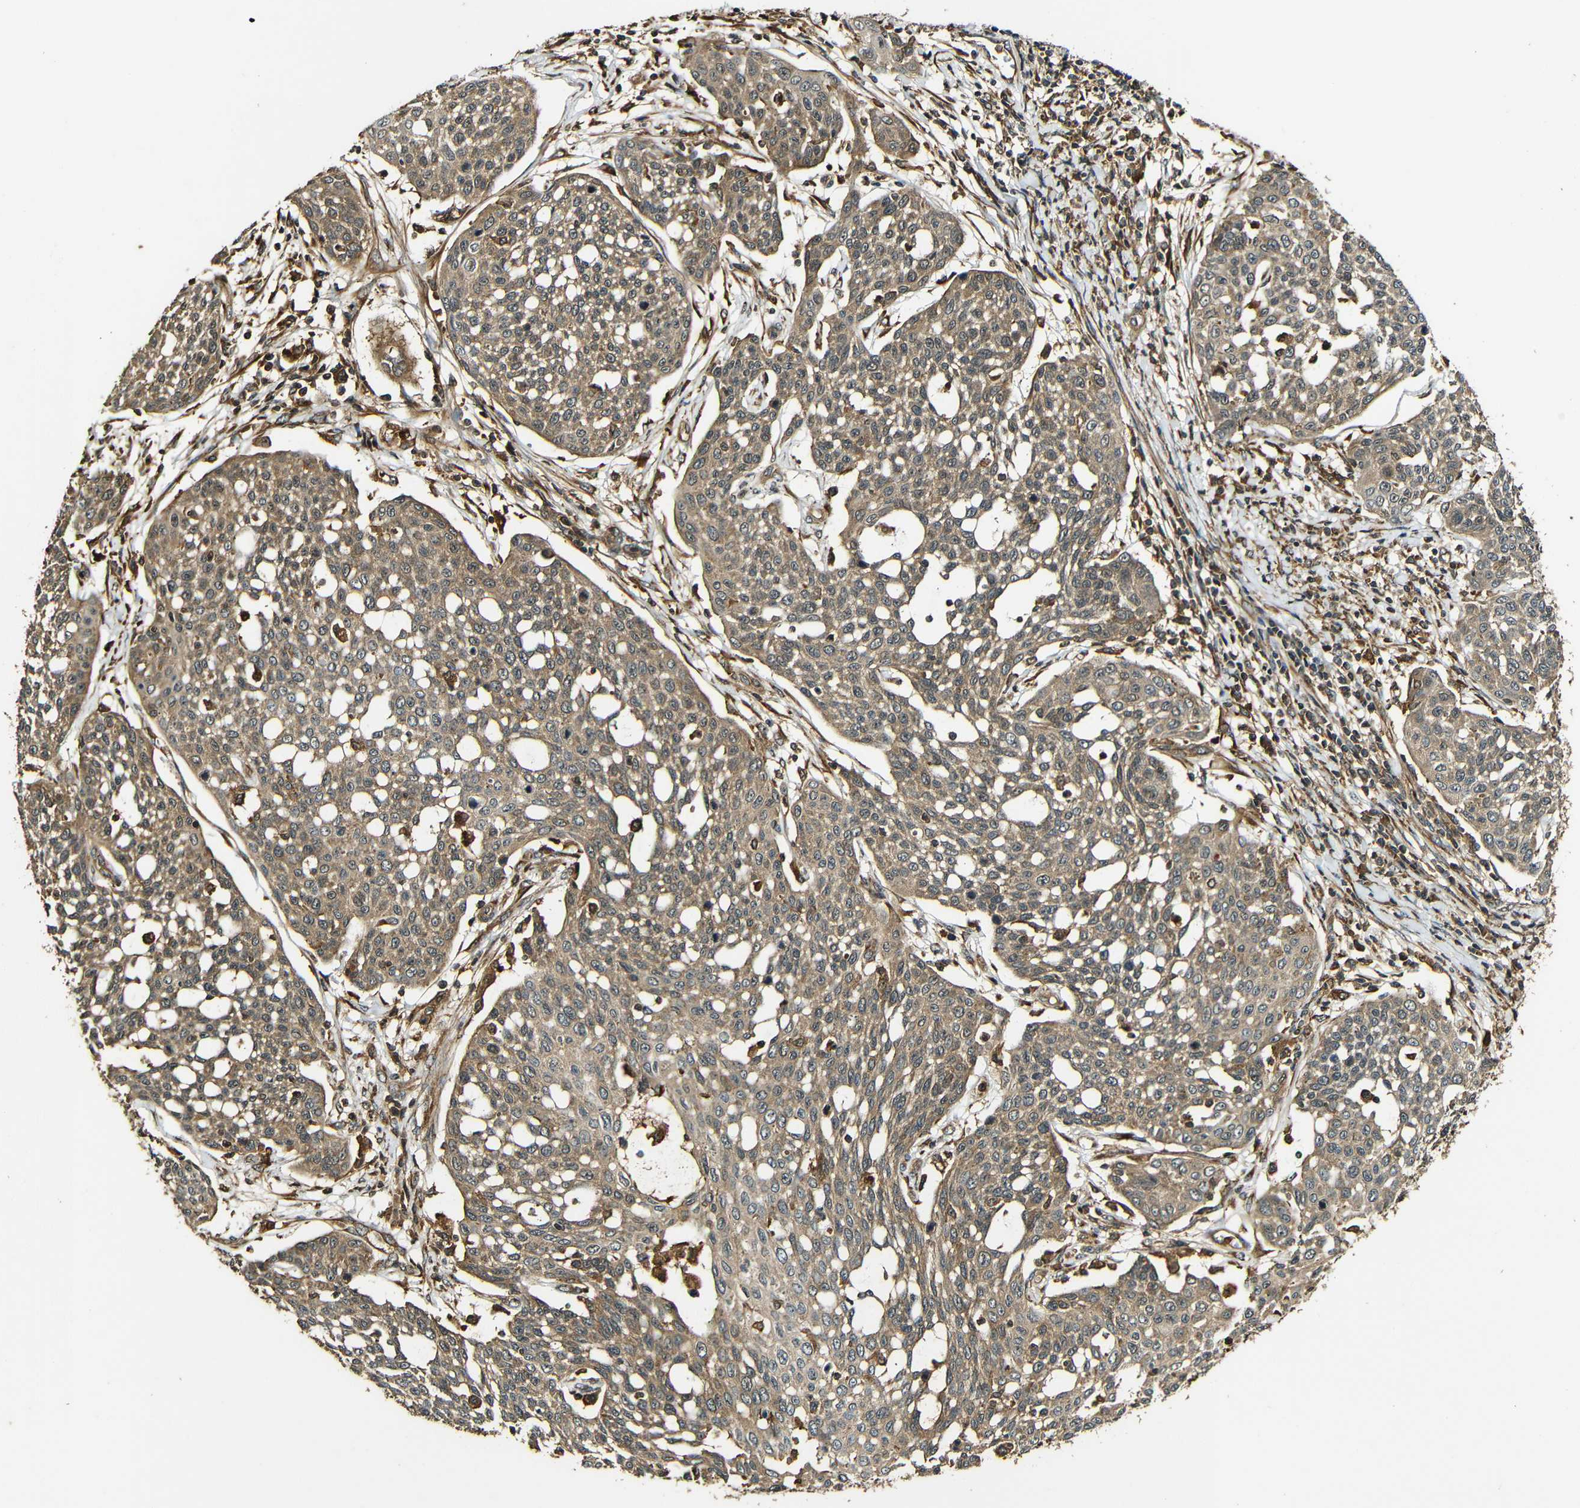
{"staining": {"intensity": "moderate", "quantity": ">75%", "location": "cytoplasmic/membranous"}, "tissue": "cervical cancer", "cell_type": "Tumor cells", "image_type": "cancer", "snomed": [{"axis": "morphology", "description": "Squamous cell carcinoma, NOS"}, {"axis": "topography", "description": "Cervix"}], "caption": "Immunohistochemical staining of human cervical cancer (squamous cell carcinoma) demonstrates medium levels of moderate cytoplasmic/membranous positivity in about >75% of tumor cells.", "gene": "CASP8", "patient": {"sex": "female", "age": 34}}